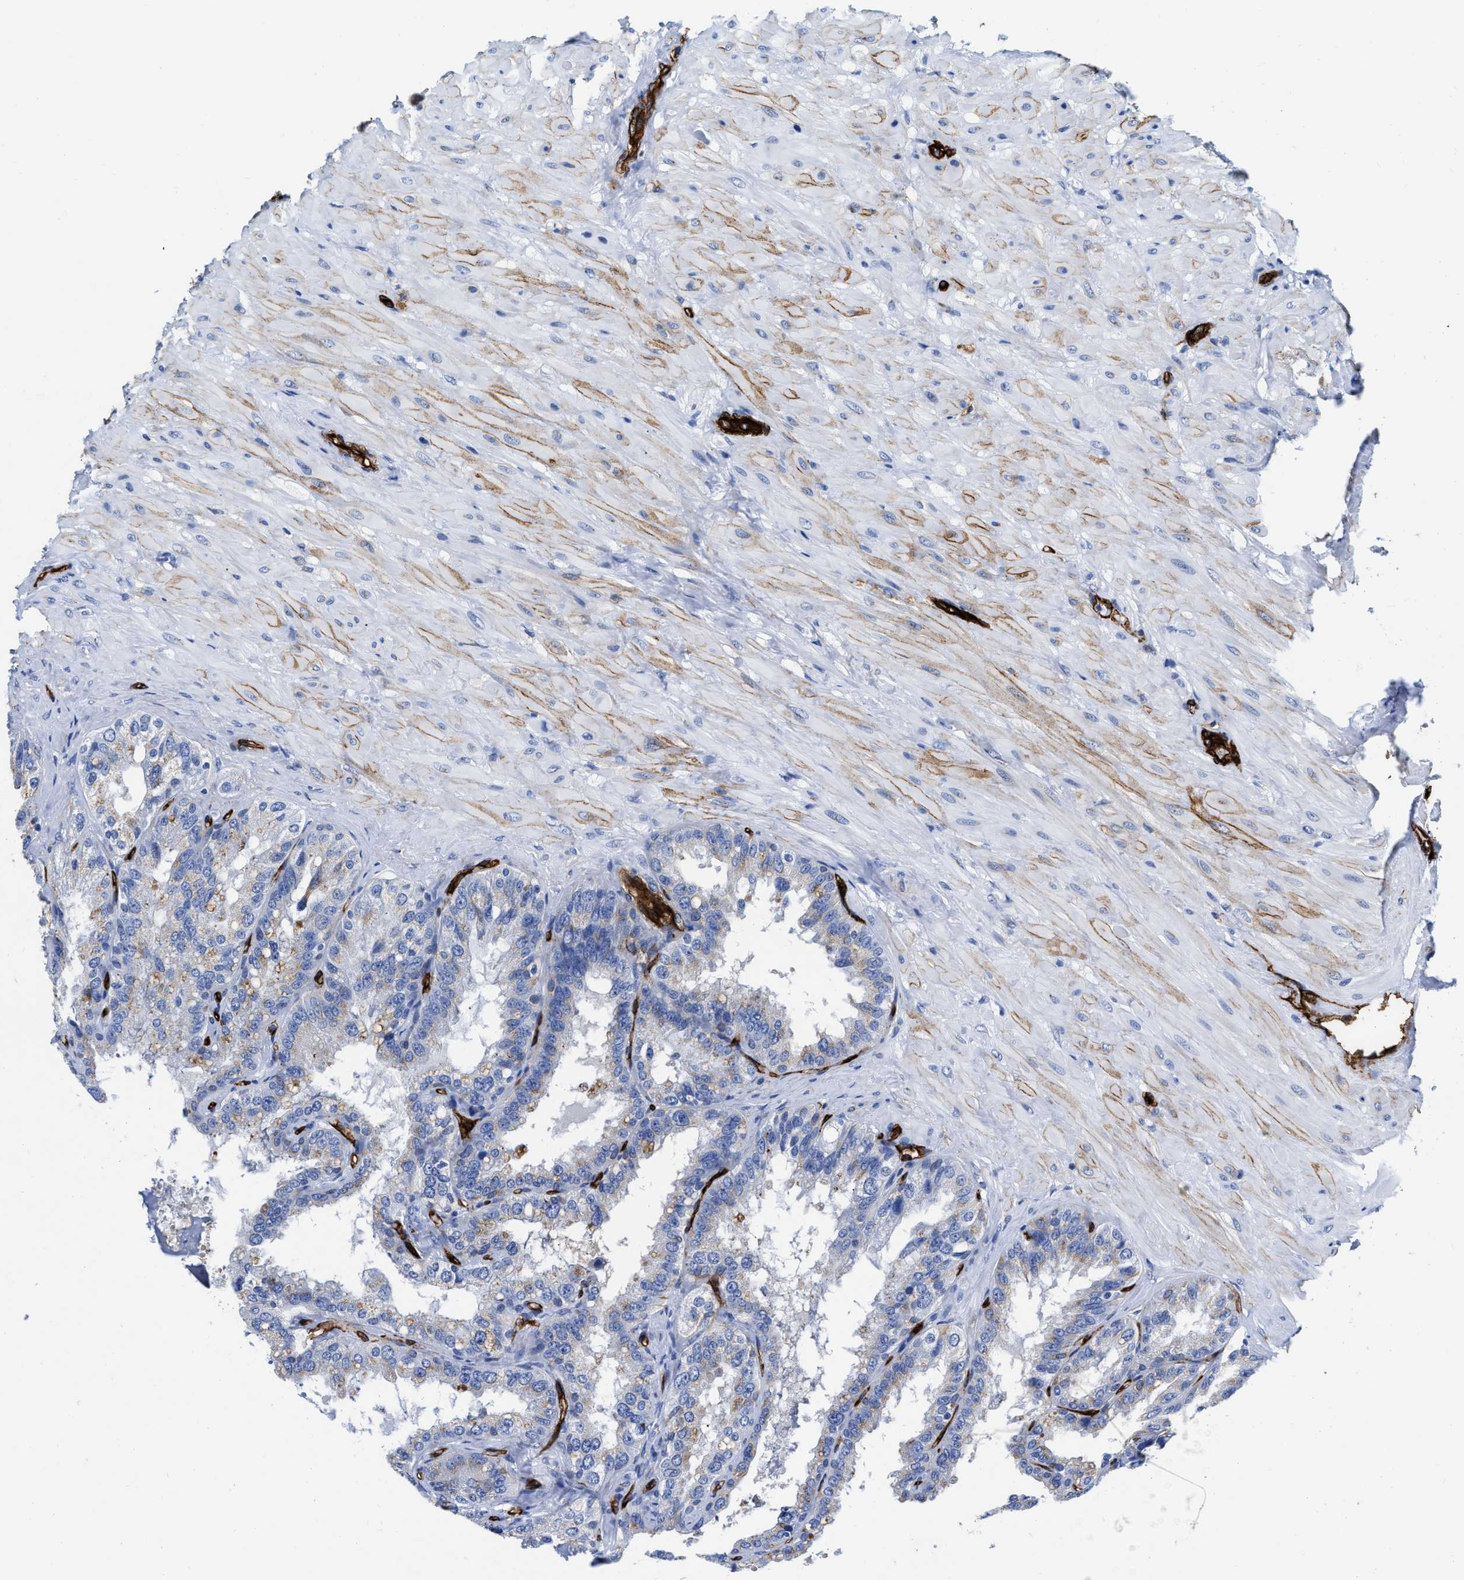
{"staining": {"intensity": "moderate", "quantity": "<25%", "location": "cytoplasmic/membranous"}, "tissue": "seminal vesicle", "cell_type": "Glandular cells", "image_type": "normal", "snomed": [{"axis": "morphology", "description": "Normal tissue, NOS"}, {"axis": "topography", "description": "Seminal veicle"}], "caption": "Brown immunohistochemical staining in benign human seminal vesicle exhibits moderate cytoplasmic/membranous staining in approximately <25% of glandular cells.", "gene": "TVP23B", "patient": {"sex": "male", "age": 68}}